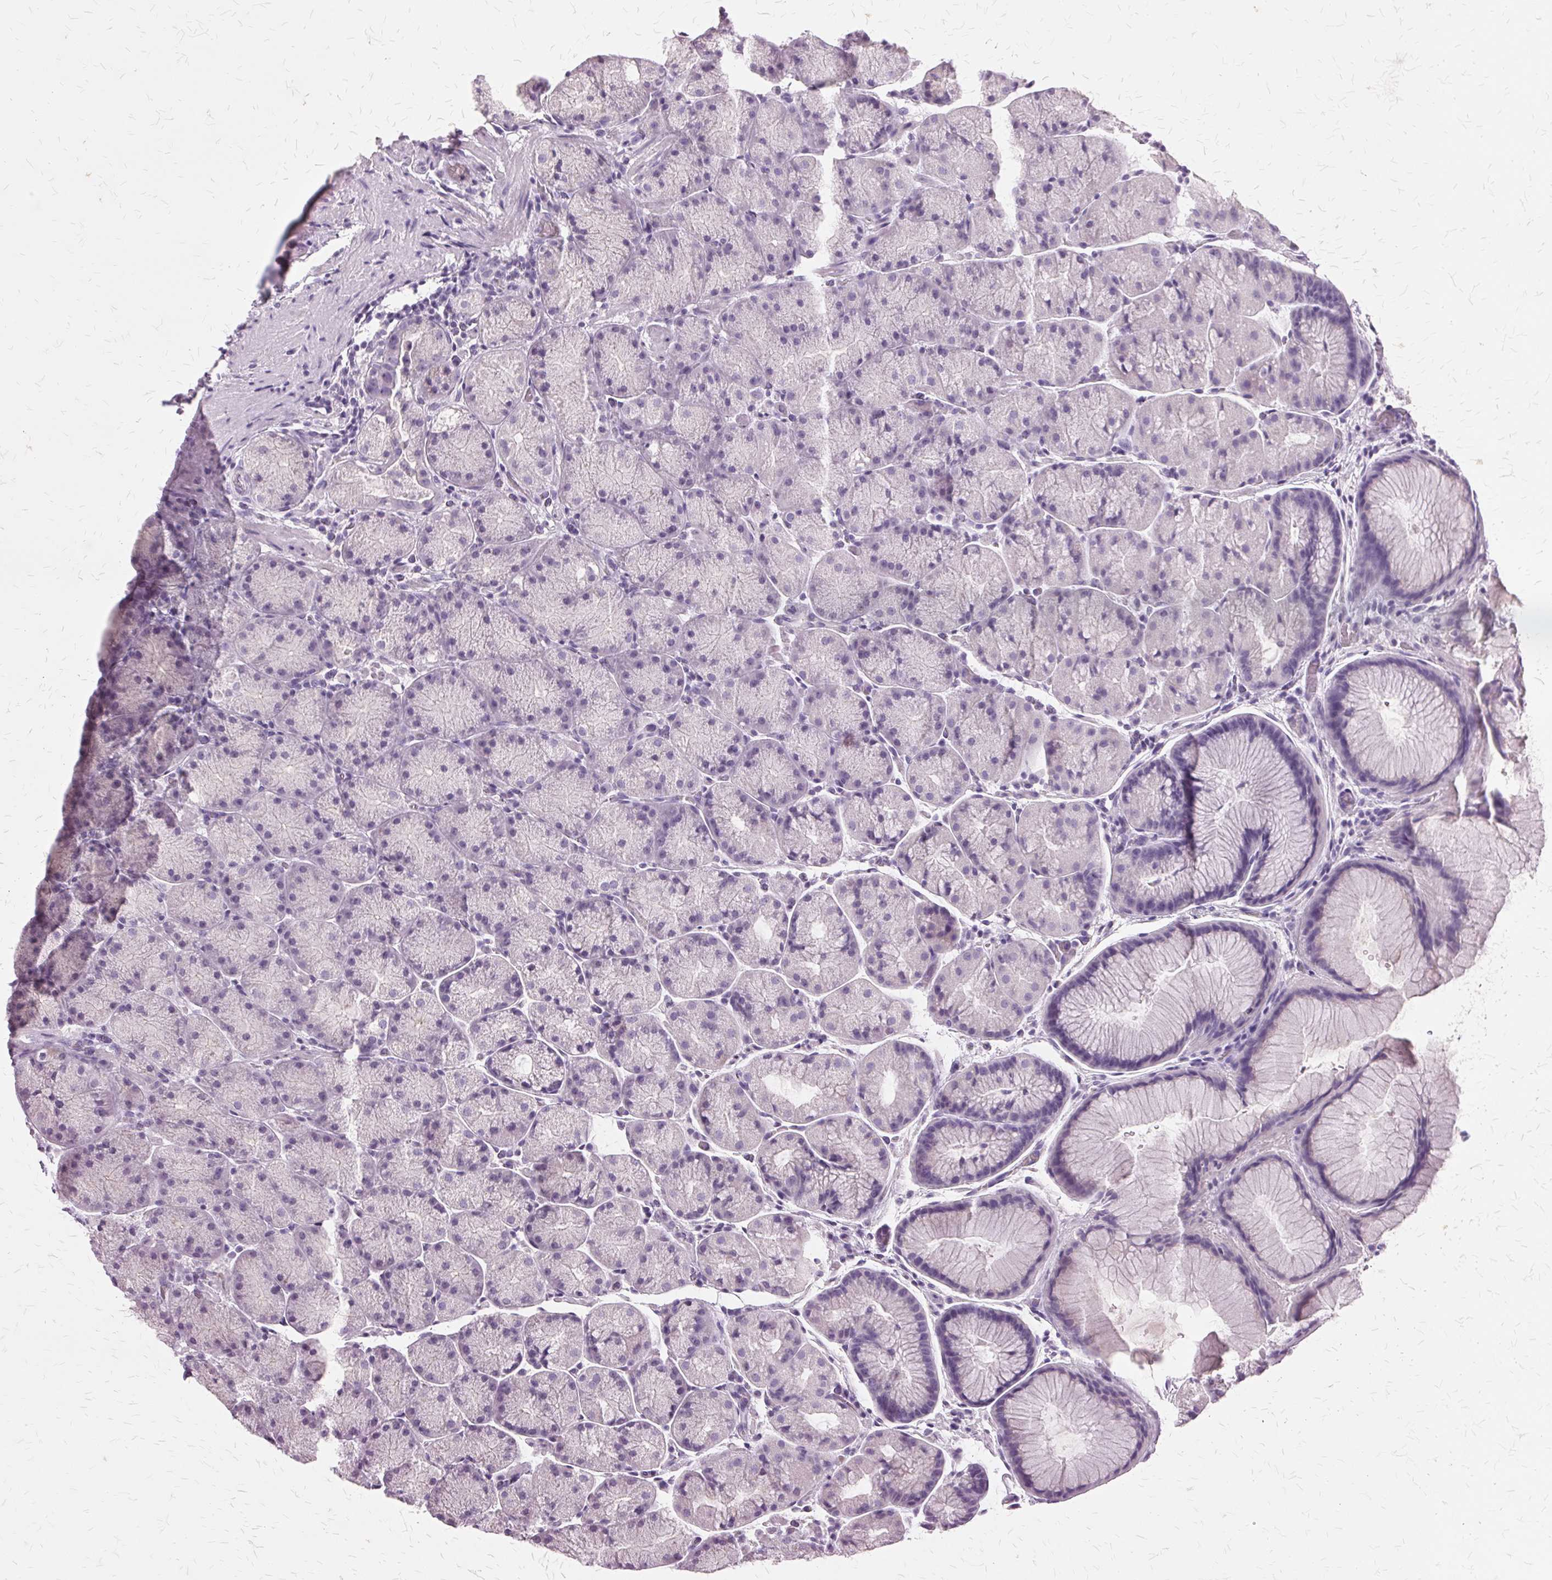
{"staining": {"intensity": "negative", "quantity": "none", "location": "none"}, "tissue": "stomach", "cell_type": "Glandular cells", "image_type": "normal", "snomed": [{"axis": "morphology", "description": "Normal tissue, NOS"}, {"axis": "topography", "description": "Stomach, upper"}, {"axis": "topography", "description": "Stomach"}], "caption": "Immunohistochemistry photomicrograph of benign stomach stained for a protein (brown), which shows no expression in glandular cells.", "gene": "SLC45A3", "patient": {"sex": "male", "age": 48}}